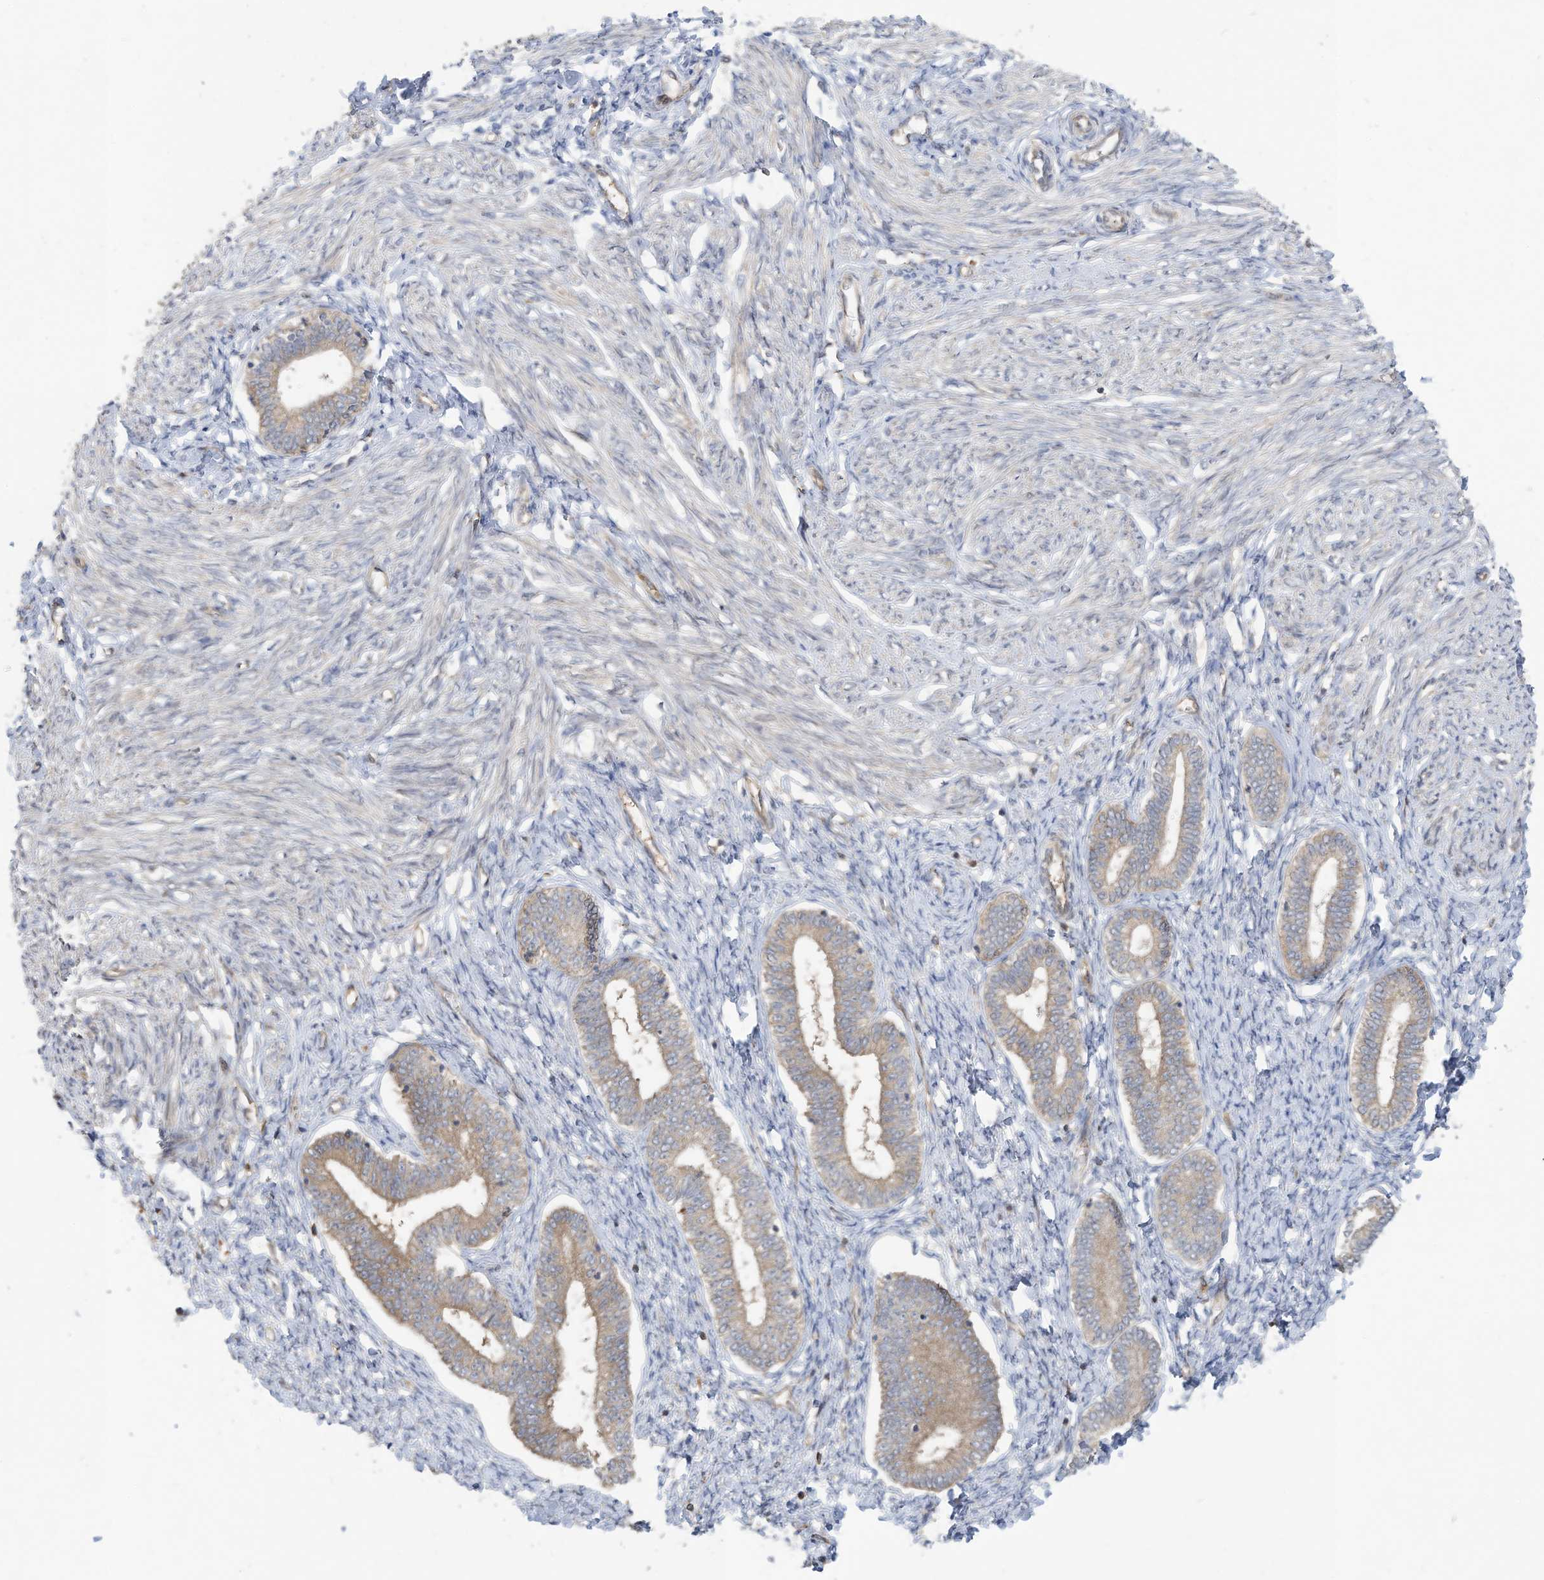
{"staining": {"intensity": "weak", "quantity": "<25%", "location": "cytoplasmic/membranous"}, "tissue": "endometrium", "cell_type": "Cells in endometrial stroma", "image_type": "normal", "snomed": [{"axis": "morphology", "description": "Normal tissue, NOS"}, {"axis": "topography", "description": "Endometrium"}], "caption": "Cells in endometrial stroma show no significant positivity in unremarkable endometrium. The staining was performed using DAB (3,3'-diaminobenzidine) to visualize the protein expression in brown, while the nuclei were stained in blue with hematoxylin (Magnification: 20x).", "gene": "USE1", "patient": {"sex": "female", "age": 72}}